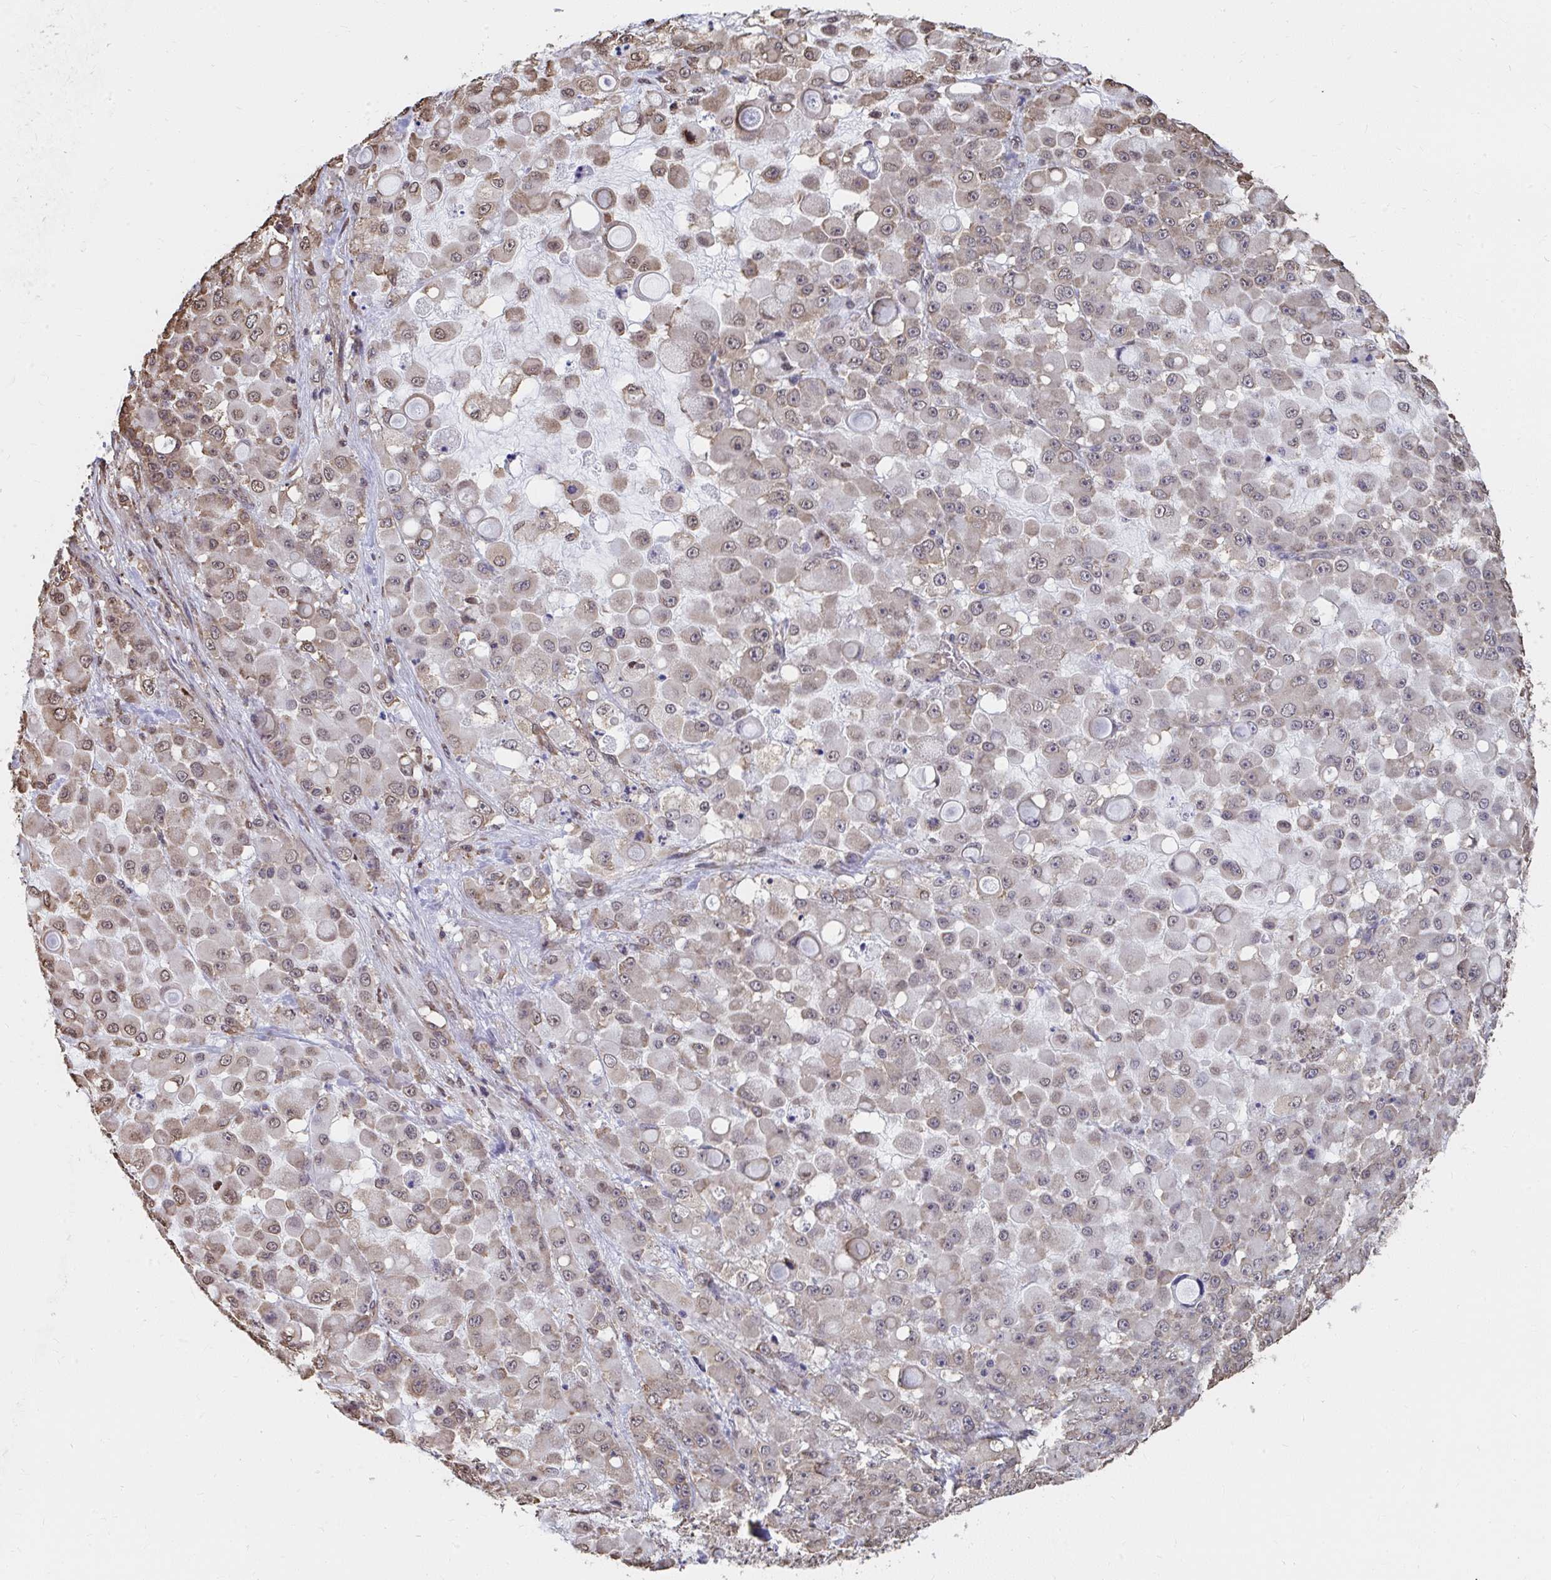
{"staining": {"intensity": "weak", "quantity": ">75%", "location": "cytoplasmic/membranous,nuclear"}, "tissue": "stomach cancer", "cell_type": "Tumor cells", "image_type": "cancer", "snomed": [{"axis": "morphology", "description": "Adenocarcinoma, NOS"}, {"axis": "topography", "description": "Stomach"}], "caption": "Immunohistochemistry (IHC) micrograph of stomach adenocarcinoma stained for a protein (brown), which reveals low levels of weak cytoplasmic/membranous and nuclear expression in approximately >75% of tumor cells.", "gene": "SYNCRIP", "patient": {"sex": "female", "age": 76}}